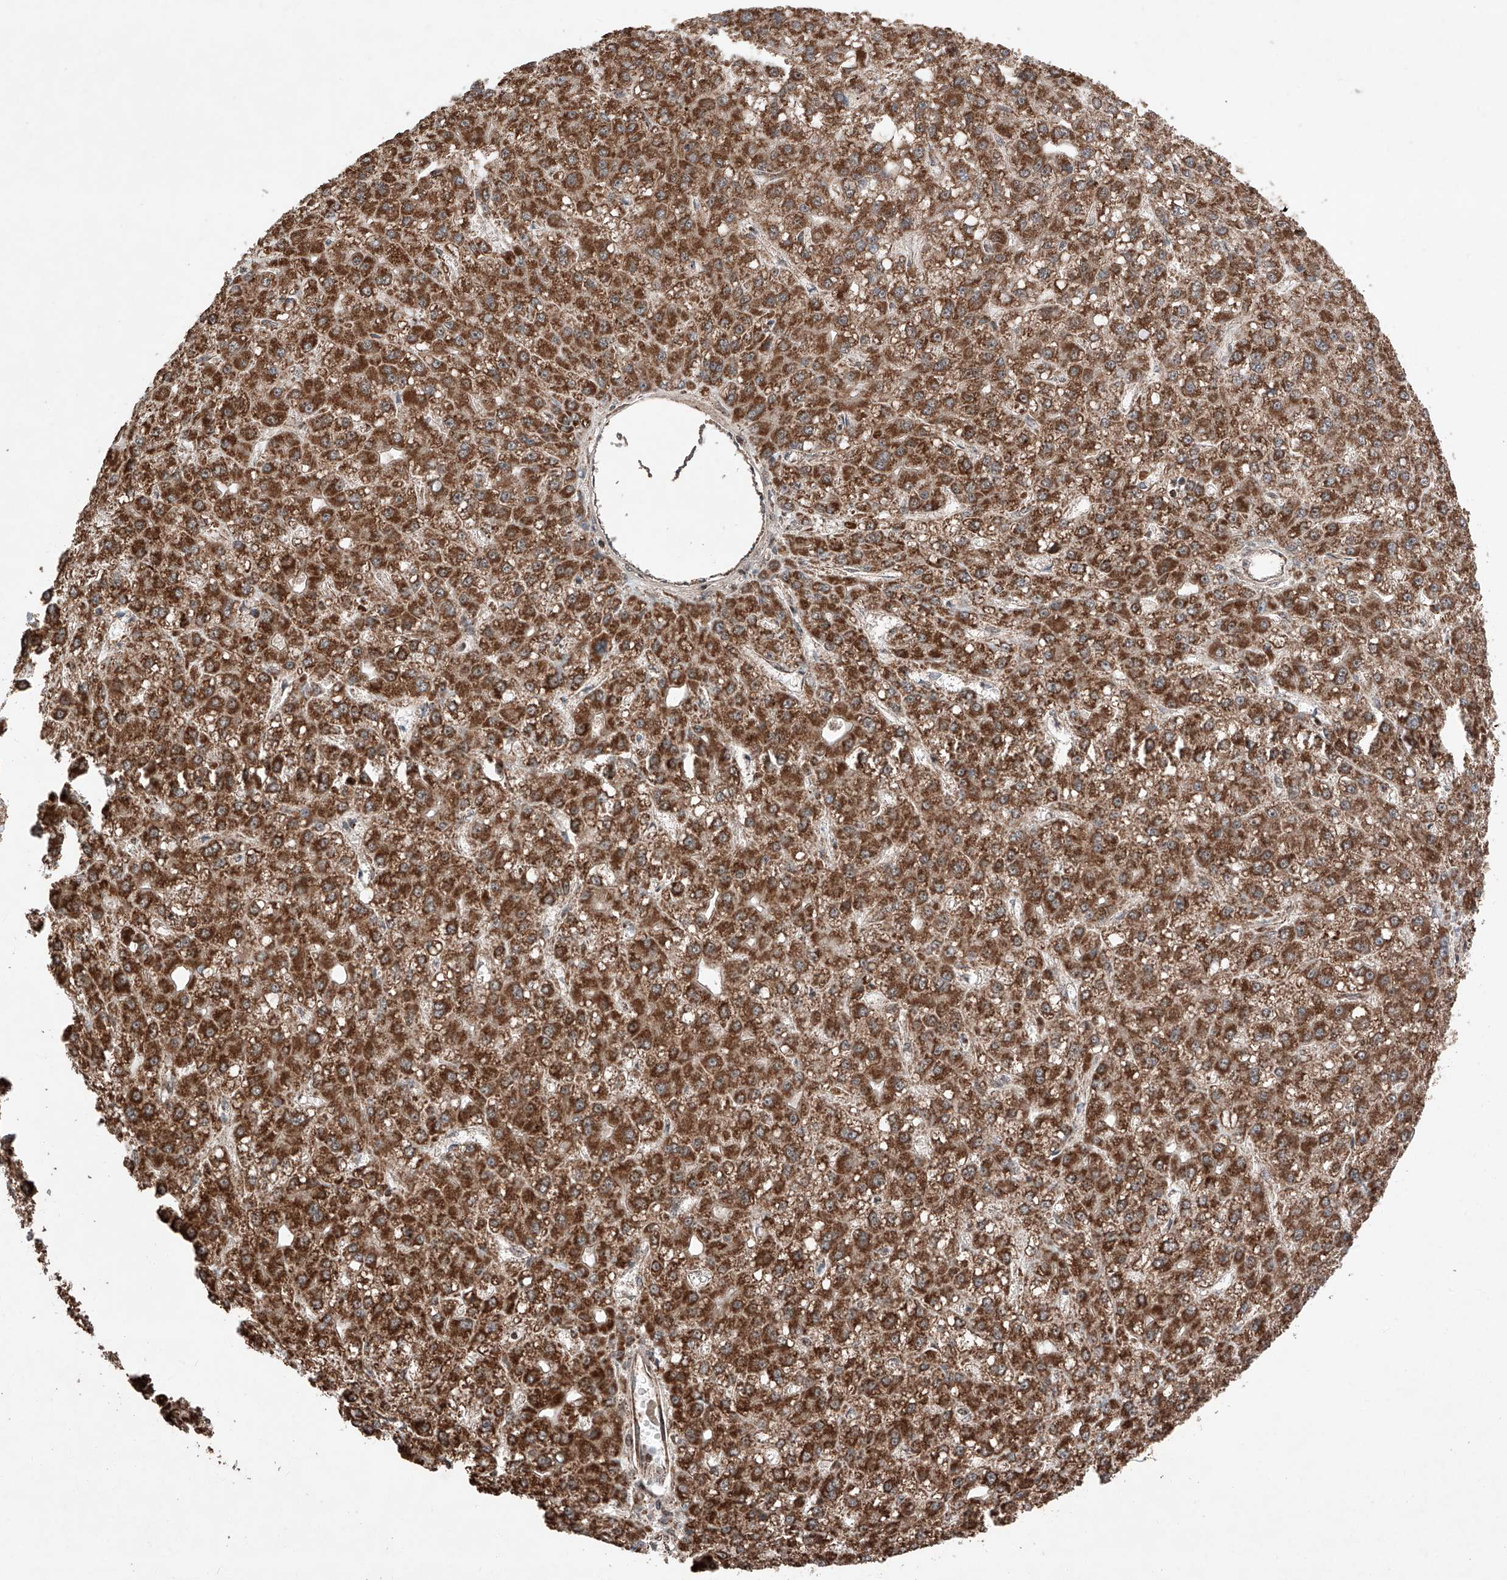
{"staining": {"intensity": "strong", "quantity": ">75%", "location": "cytoplasmic/membranous"}, "tissue": "liver cancer", "cell_type": "Tumor cells", "image_type": "cancer", "snomed": [{"axis": "morphology", "description": "Carcinoma, Hepatocellular, NOS"}, {"axis": "topography", "description": "Liver"}], "caption": "Protein expression analysis of liver cancer (hepatocellular carcinoma) shows strong cytoplasmic/membranous staining in about >75% of tumor cells.", "gene": "ZSCAN29", "patient": {"sex": "male", "age": 67}}